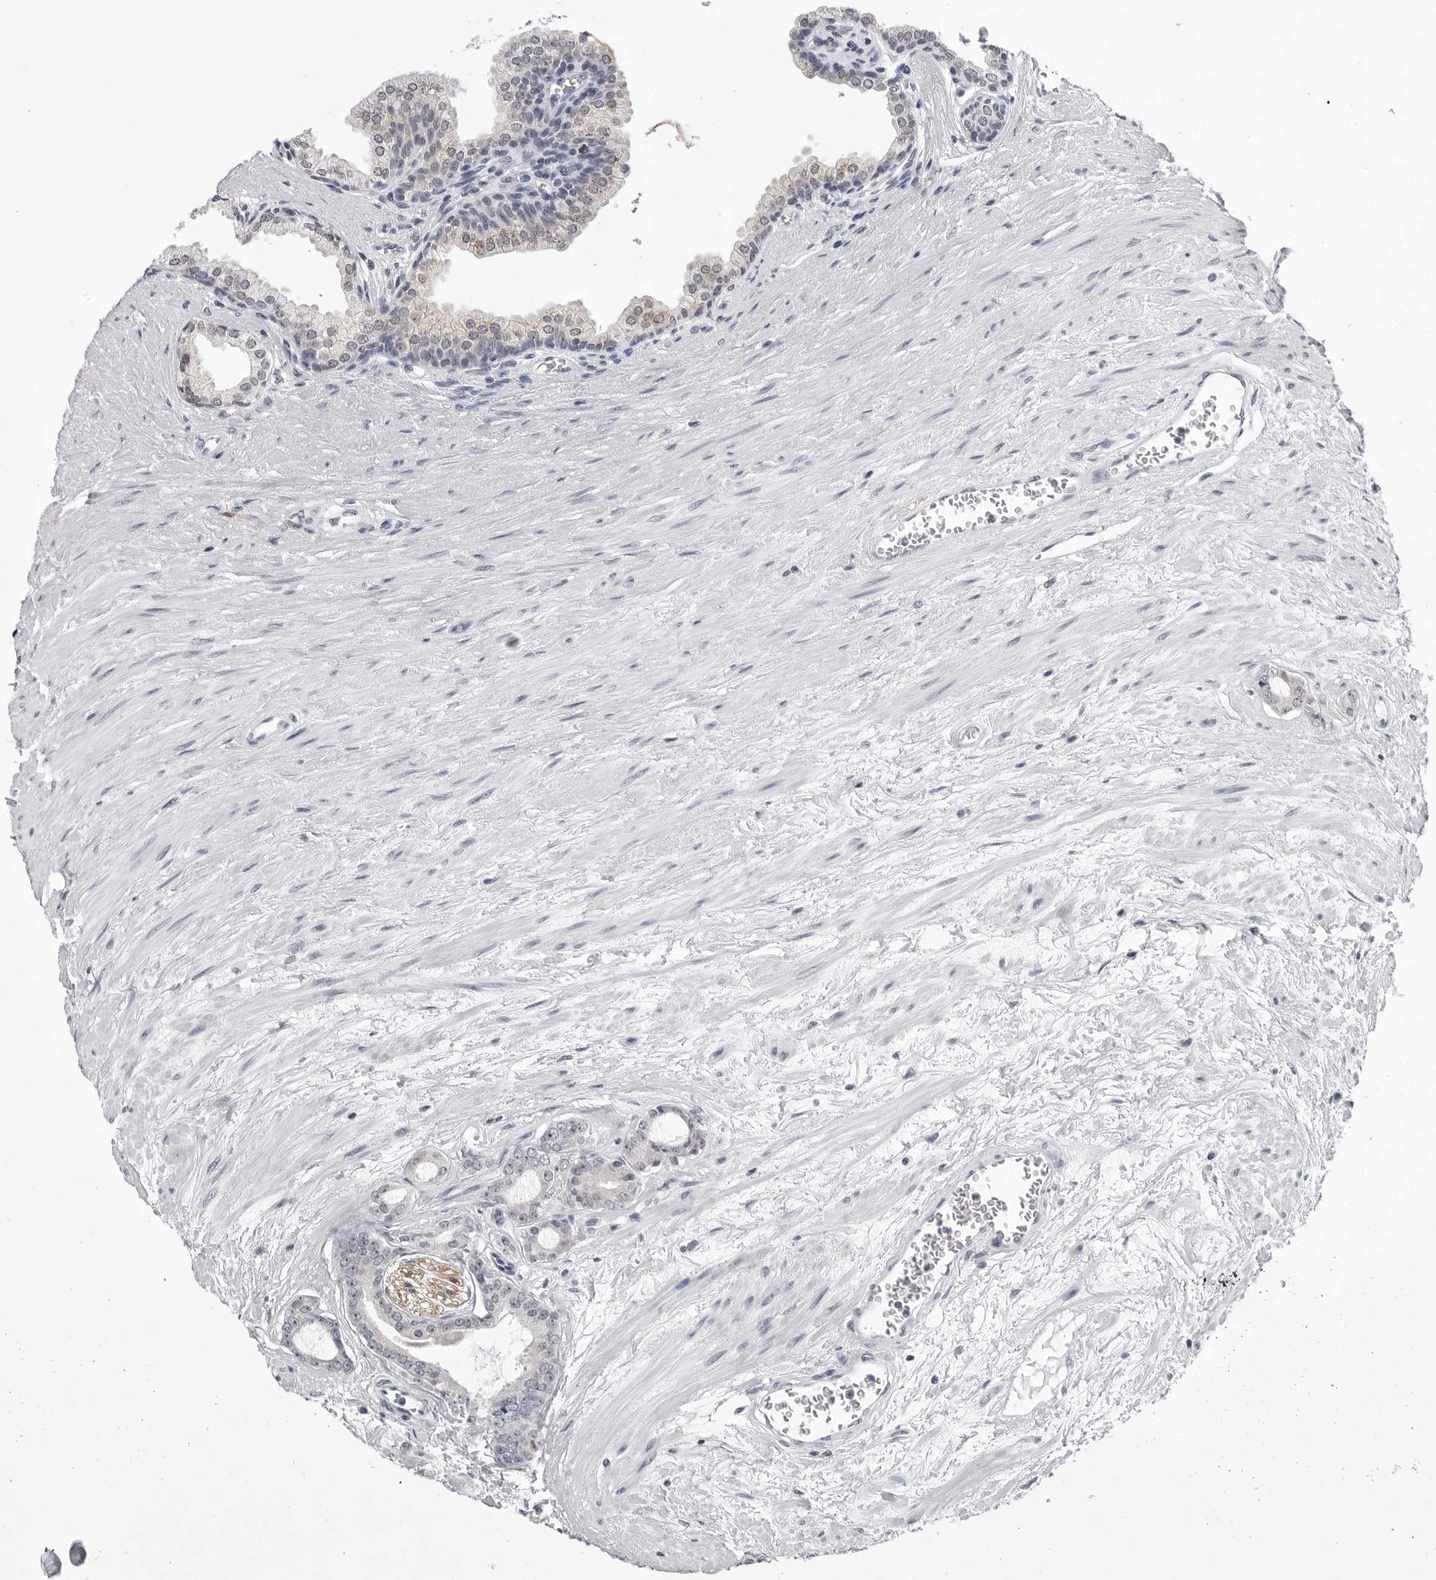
{"staining": {"intensity": "negative", "quantity": "none", "location": "none"}, "tissue": "prostate cancer", "cell_type": "Tumor cells", "image_type": "cancer", "snomed": [{"axis": "morphology", "description": "Adenocarcinoma, Low grade"}, {"axis": "topography", "description": "Prostate"}], "caption": "Human prostate low-grade adenocarcinoma stained for a protein using immunohistochemistry (IHC) demonstrates no staining in tumor cells.", "gene": "GNL2", "patient": {"sex": "male", "age": 60}}